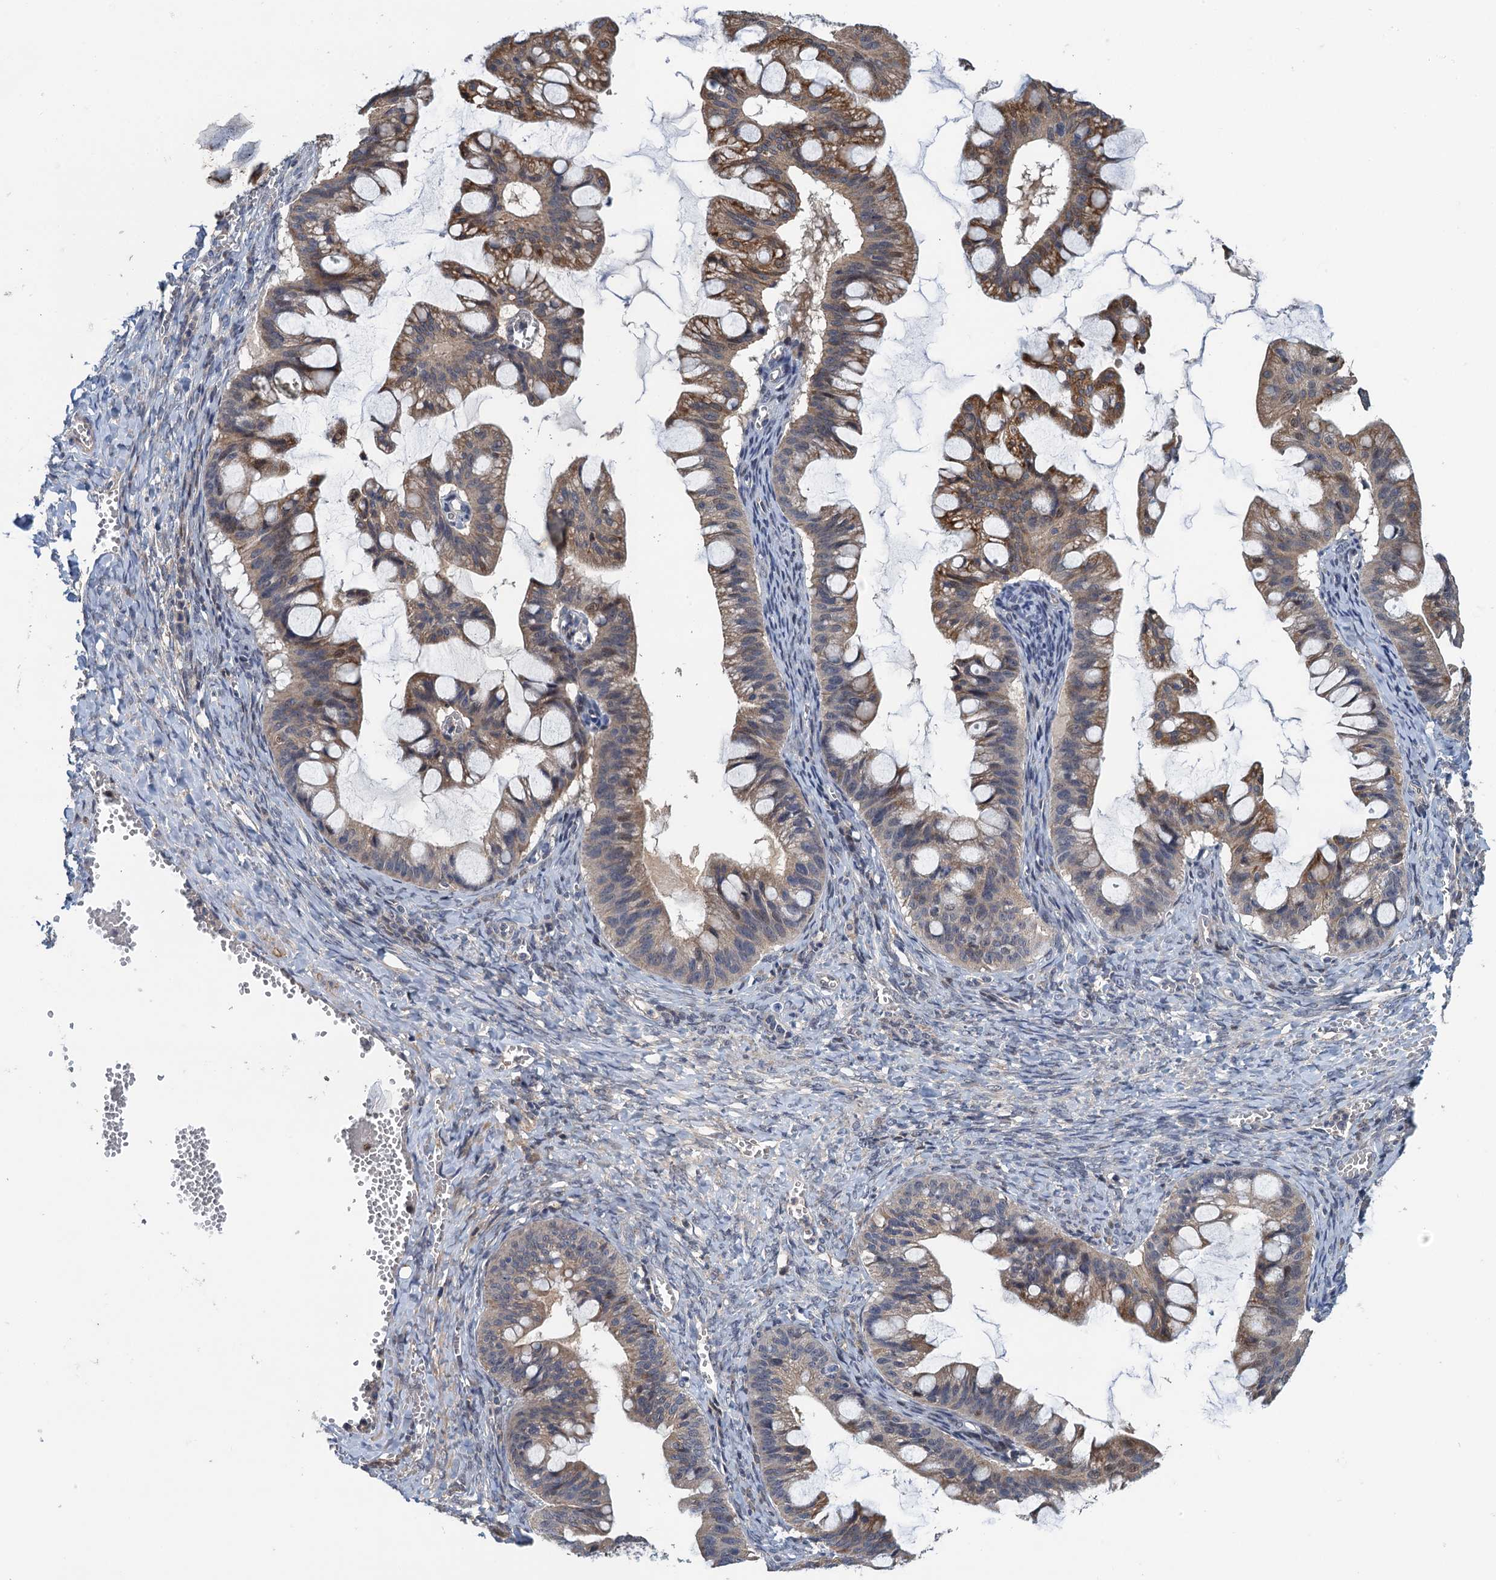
{"staining": {"intensity": "weak", "quantity": "25%-75%", "location": "cytoplasmic/membranous"}, "tissue": "ovarian cancer", "cell_type": "Tumor cells", "image_type": "cancer", "snomed": [{"axis": "morphology", "description": "Cystadenocarcinoma, mucinous, NOS"}, {"axis": "topography", "description": "Ovary"}], "caption": "Immunohistochemical staining of human ovarian cancer (mucinous cystadenocarcinoma) exhibits low levels of weak cytoplasmic/membranous positivity in about 25%-75% of tumor cells. The protein of interest is stained brown, and the nuclei are stained in blue (DAB (3,3'-diaminobenzidine) IHC with brightfield microscopy, high magnification).", "gene": "MDM1", "patient": {"sex": "female", "age": 73}}